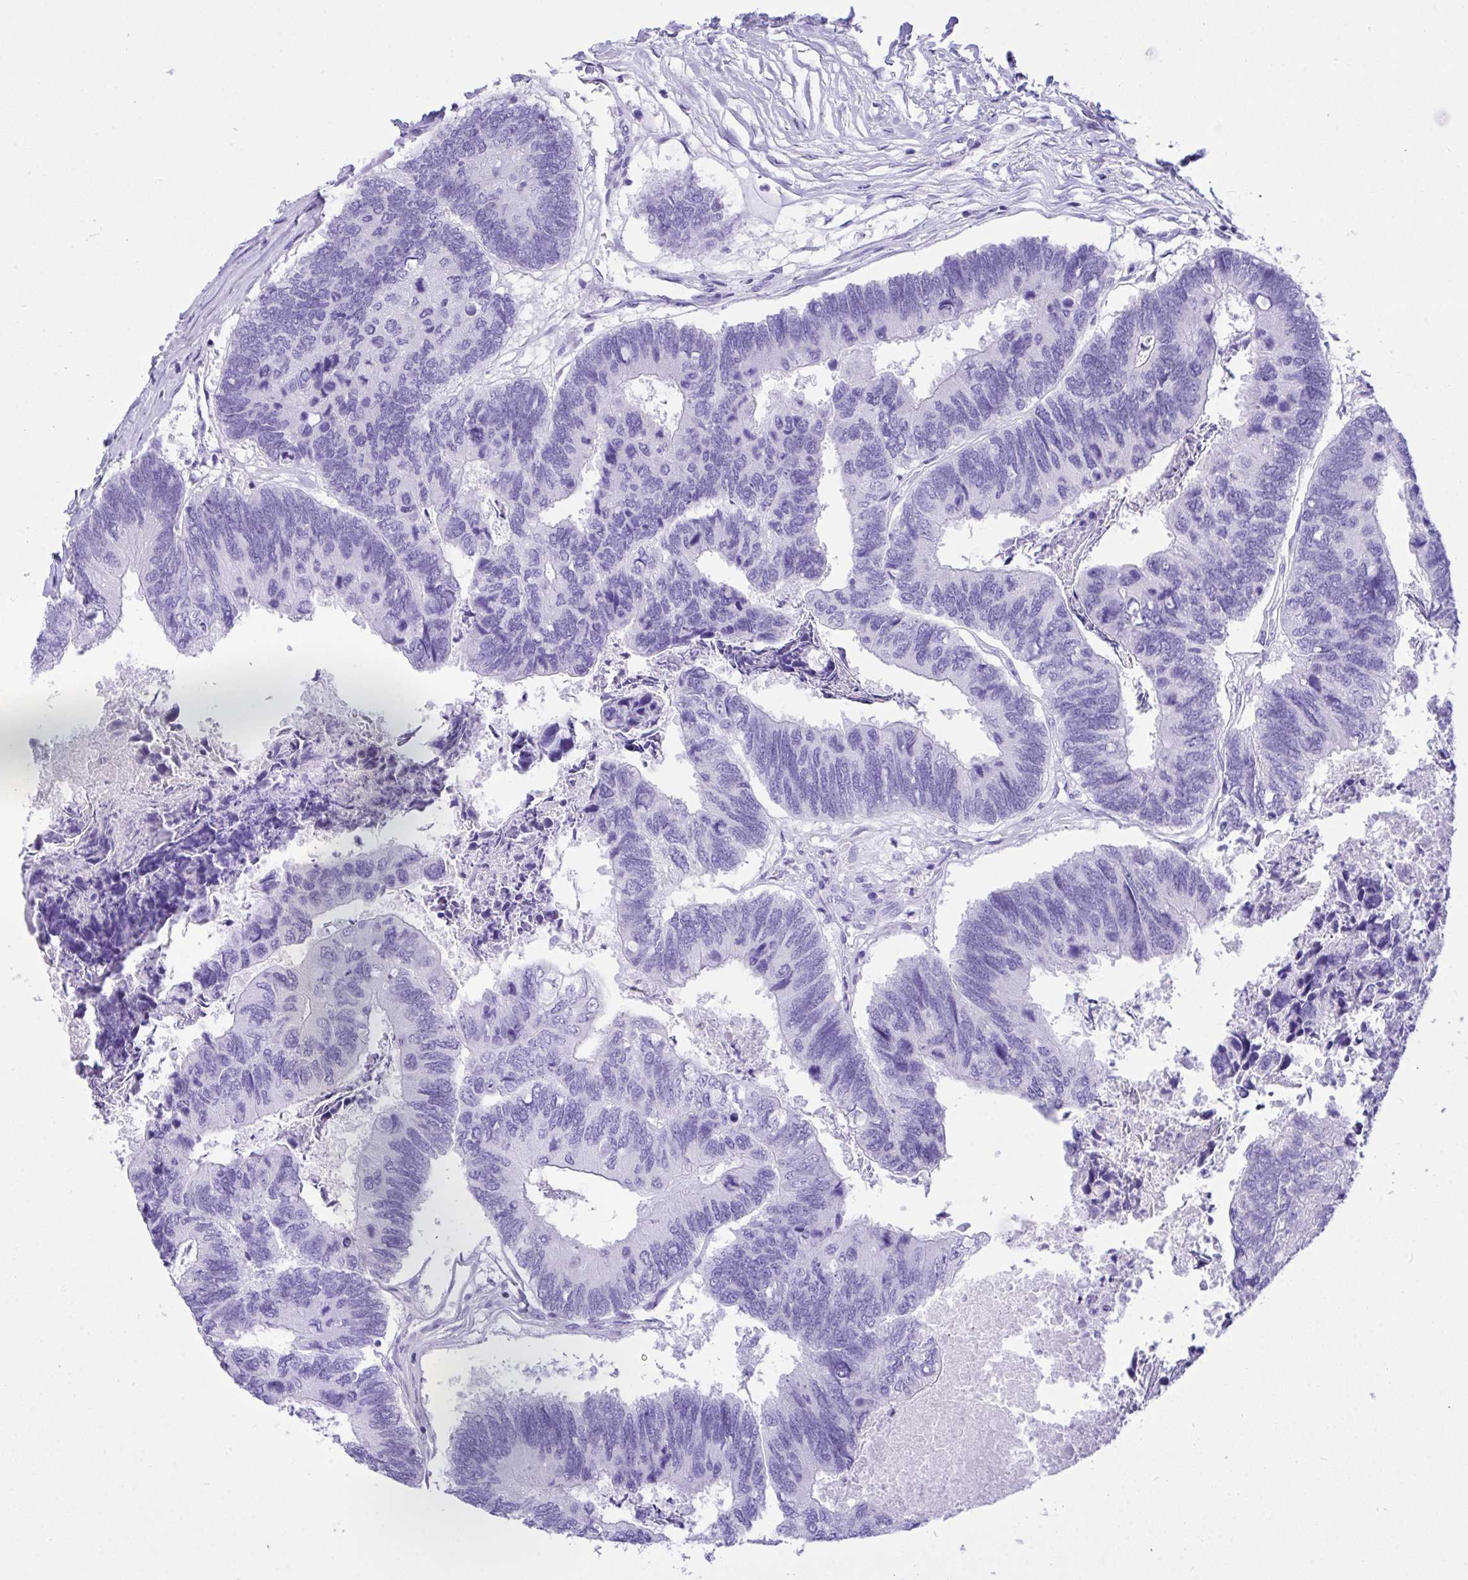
{"staining": {"intensity": "negative", "quantity": "none", "location": "none"}, "tissue": "colorectal cancer", "cell_type": "Tumor cells", "image_type": "cancer", "snomed": [{"axis": "morphology", "description": "Adenocarcinoma, NOS"}, {"axis": "topography", "description": "Colon"}], "caption": "Immunohistochemistry micrograph of neoplastic tissue: human adenocarcinoma (colorectal) stained with DAB (3,3'-diaminobenzidine) demonstrates no significant protein positivity in tumor cells. The staining was performed using DAB (3,3'-diaminobenzidine) to visualize the protein expression in brown, while the nuclei were stained in blue with hematoxylin (Magnification: 20x).", "gene": "BEST4", "patient": {"sex": "female", "age": 67}}